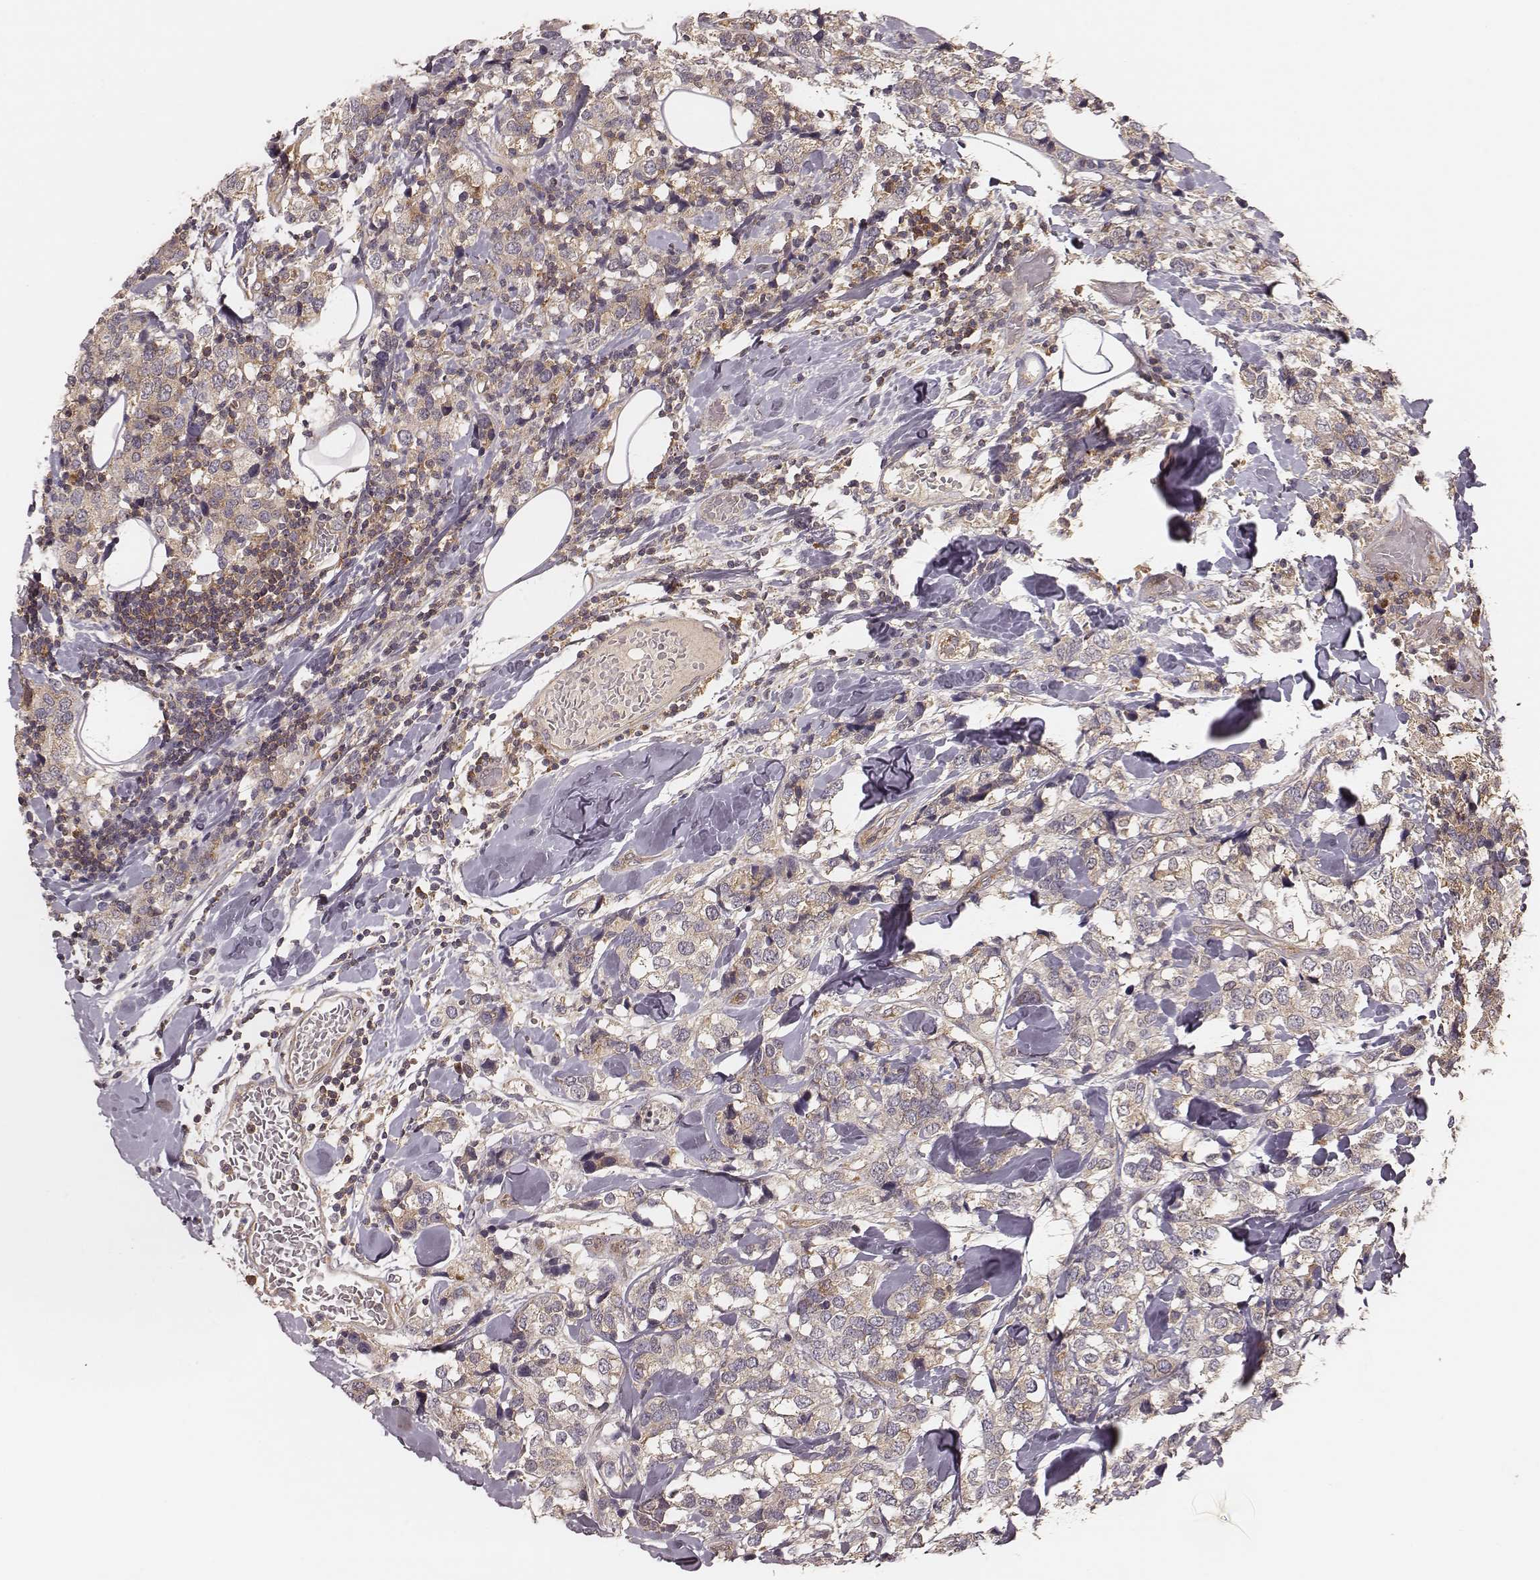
{"staining": {"intensity": "weak", "quantity": "25%-75%", "location": "cytoplasmic/membranous"}, "tissue": "breast cancer", "cell_type": "Tumor cells", "image_type": "cancer", "snomed": [{"axis": "morphology", "description": "Lobular carcinoma"}, {"axis": "topography", "description": "Breast"}], "caption": "IHC photomicrograph of breast cancer stained for a protein (brown), which demonstrates low levels of weak cytoplasmic/membranous positivity in about 25%-75% of tumor cells.", "gene": "CARS1", "patient": {"sex": "female", "age": 59}}